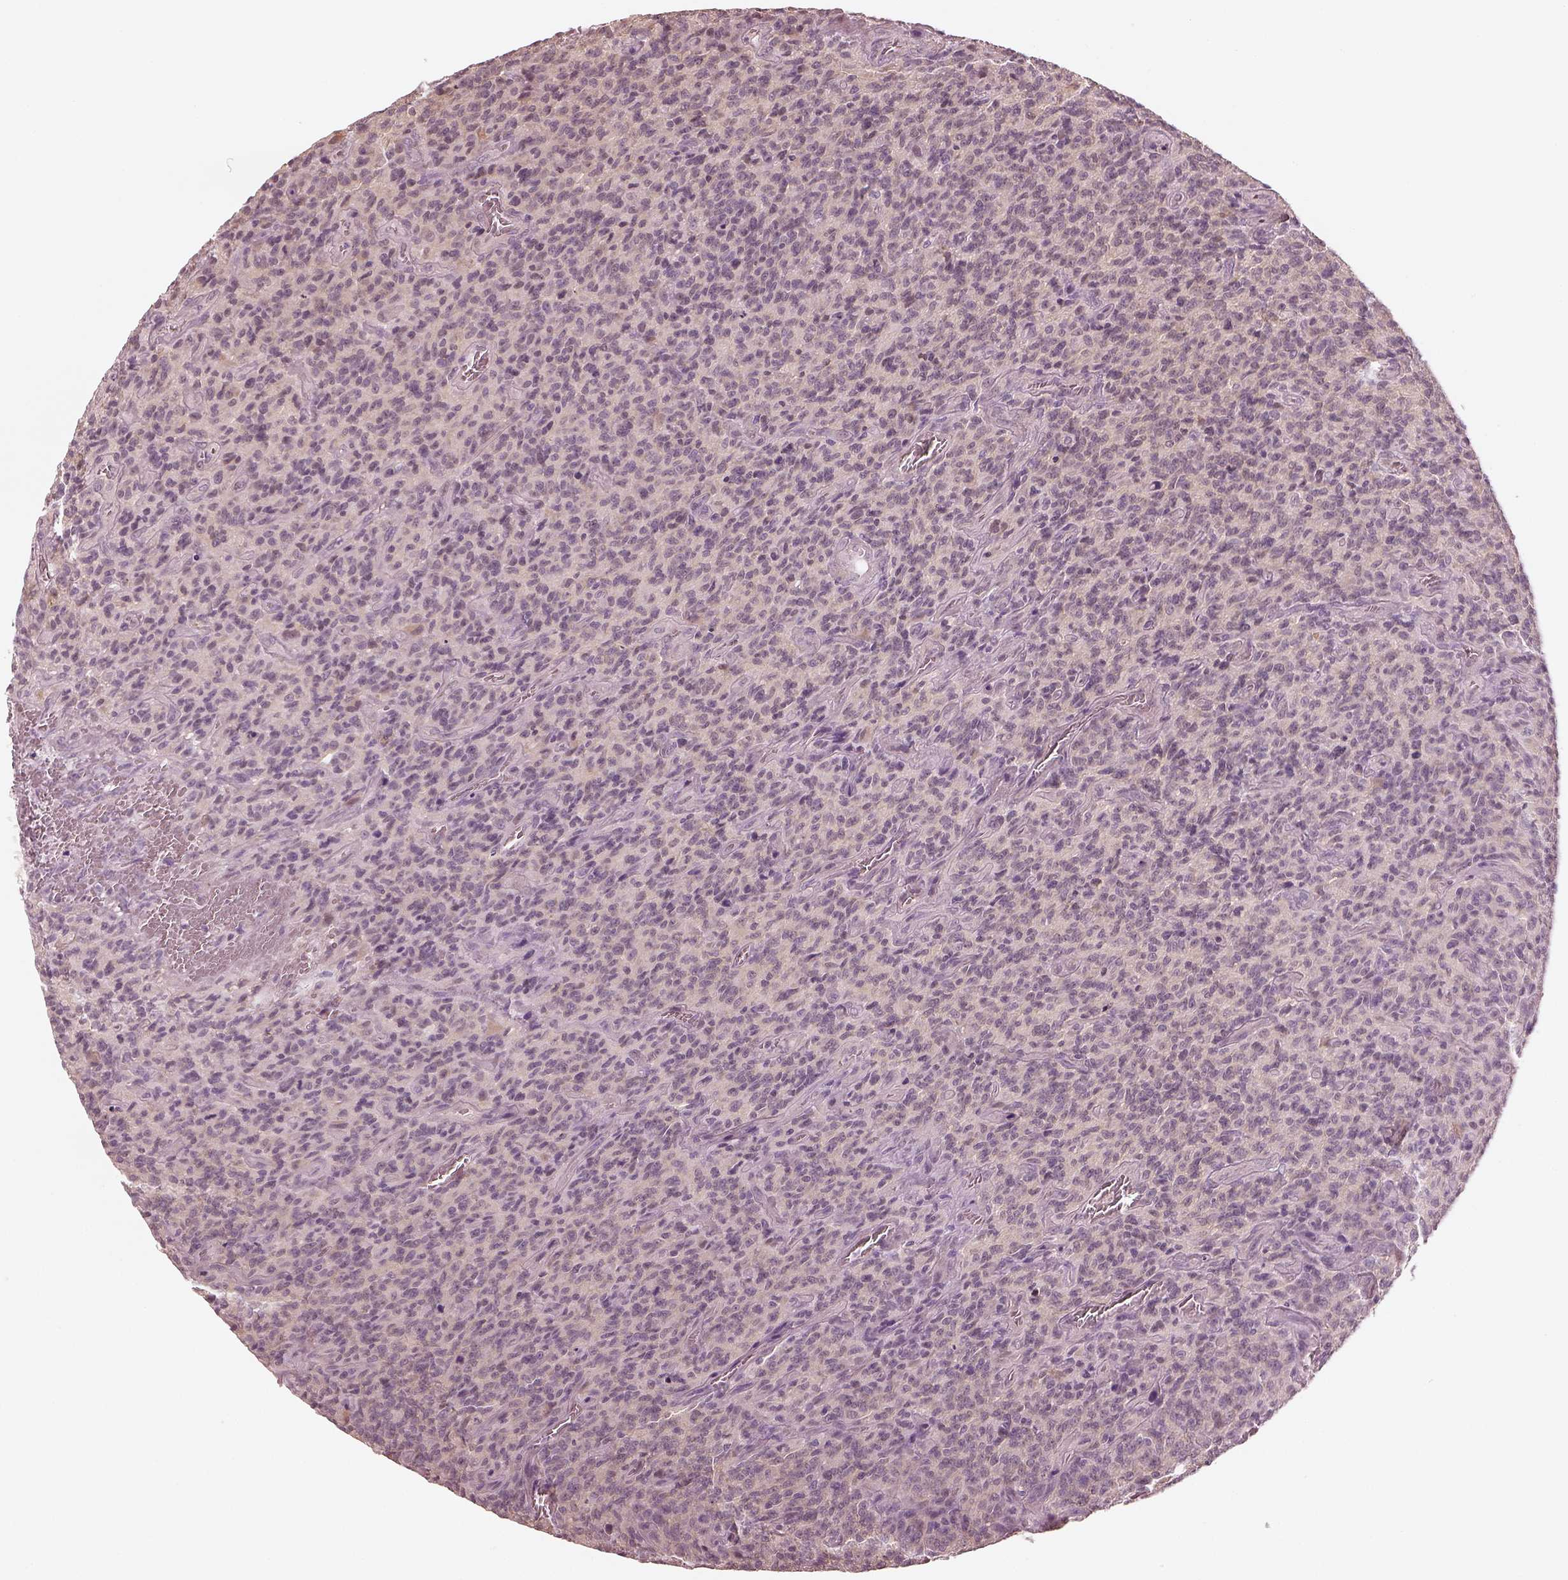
{"staining": {"intensity": "negative", "quantity": "none", "location": "none"}, "tissue": "glioma", "cell_type": "Tumor cells", "image_type": "cancer", "snomed": [{"axis": "morphology", "description": "Glioma, malignant, High grade"}, {"axis": "topography", "description": "Brain"}], "caption": "Immunohistochemistry of glioma exhibits no positivity in tumor cells.", "gene": "EGR4", "patient": {"sex": "male", "age": 76}}